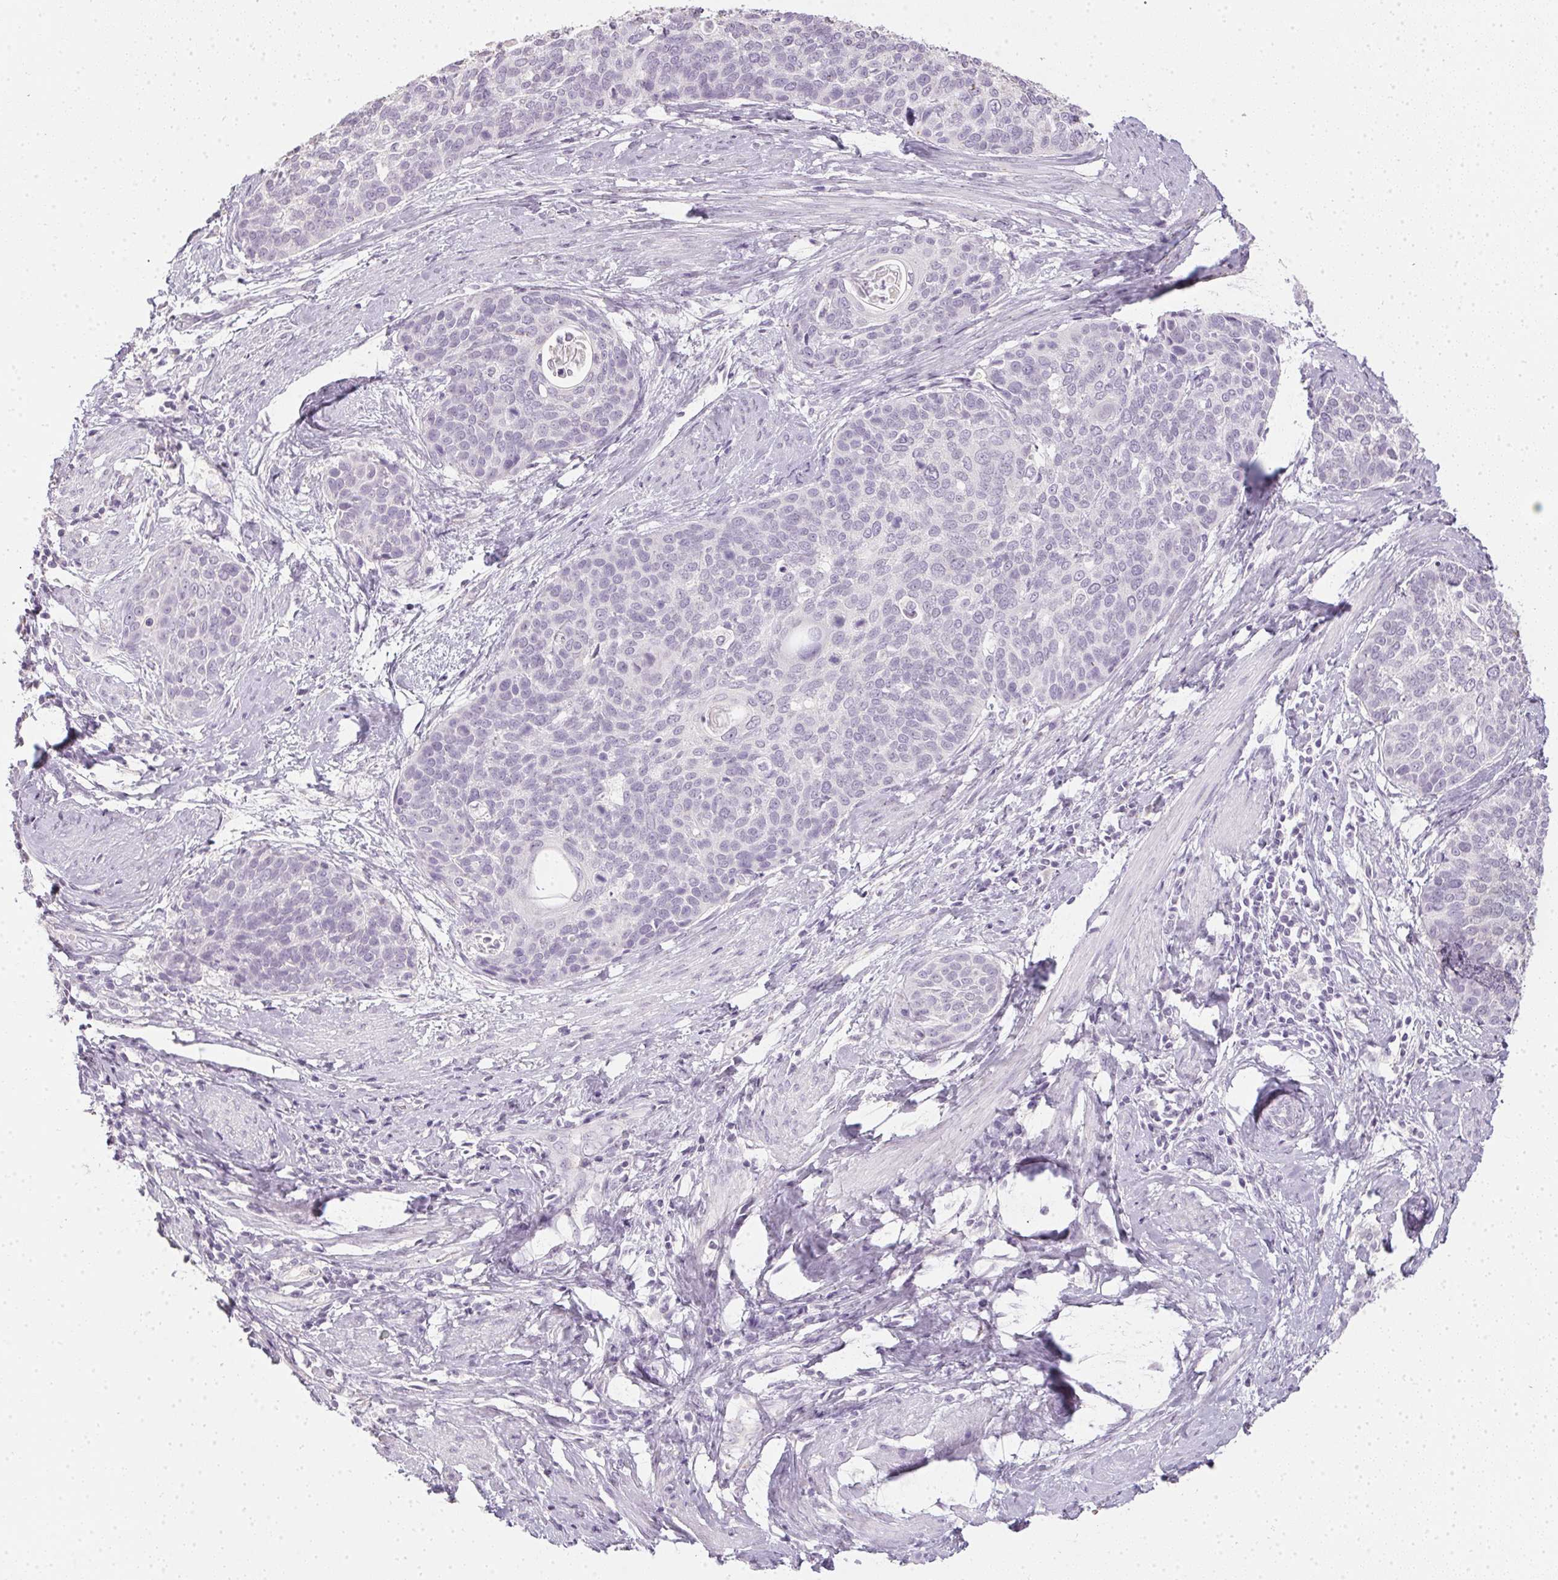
{"staining": {"intensity": "negative", "quantity": "none", "location": "none"}, "tissue": "cervical cancer", "cell_type": "Tumor cells", "image_type": "cancer", "snomed": [{"axis": "morphology", "description": "Squamous cell carcinoma, NOS"}, {"axis": "topography", "description": "Cervix"}], "caption": "This is an immunohistochemistry photomicrograph of squamous cell carcinoma (cervical). There is no staining in tumor cells.", "gene": "TMEM72", "patient": {"sex": "female", "age": 69}}